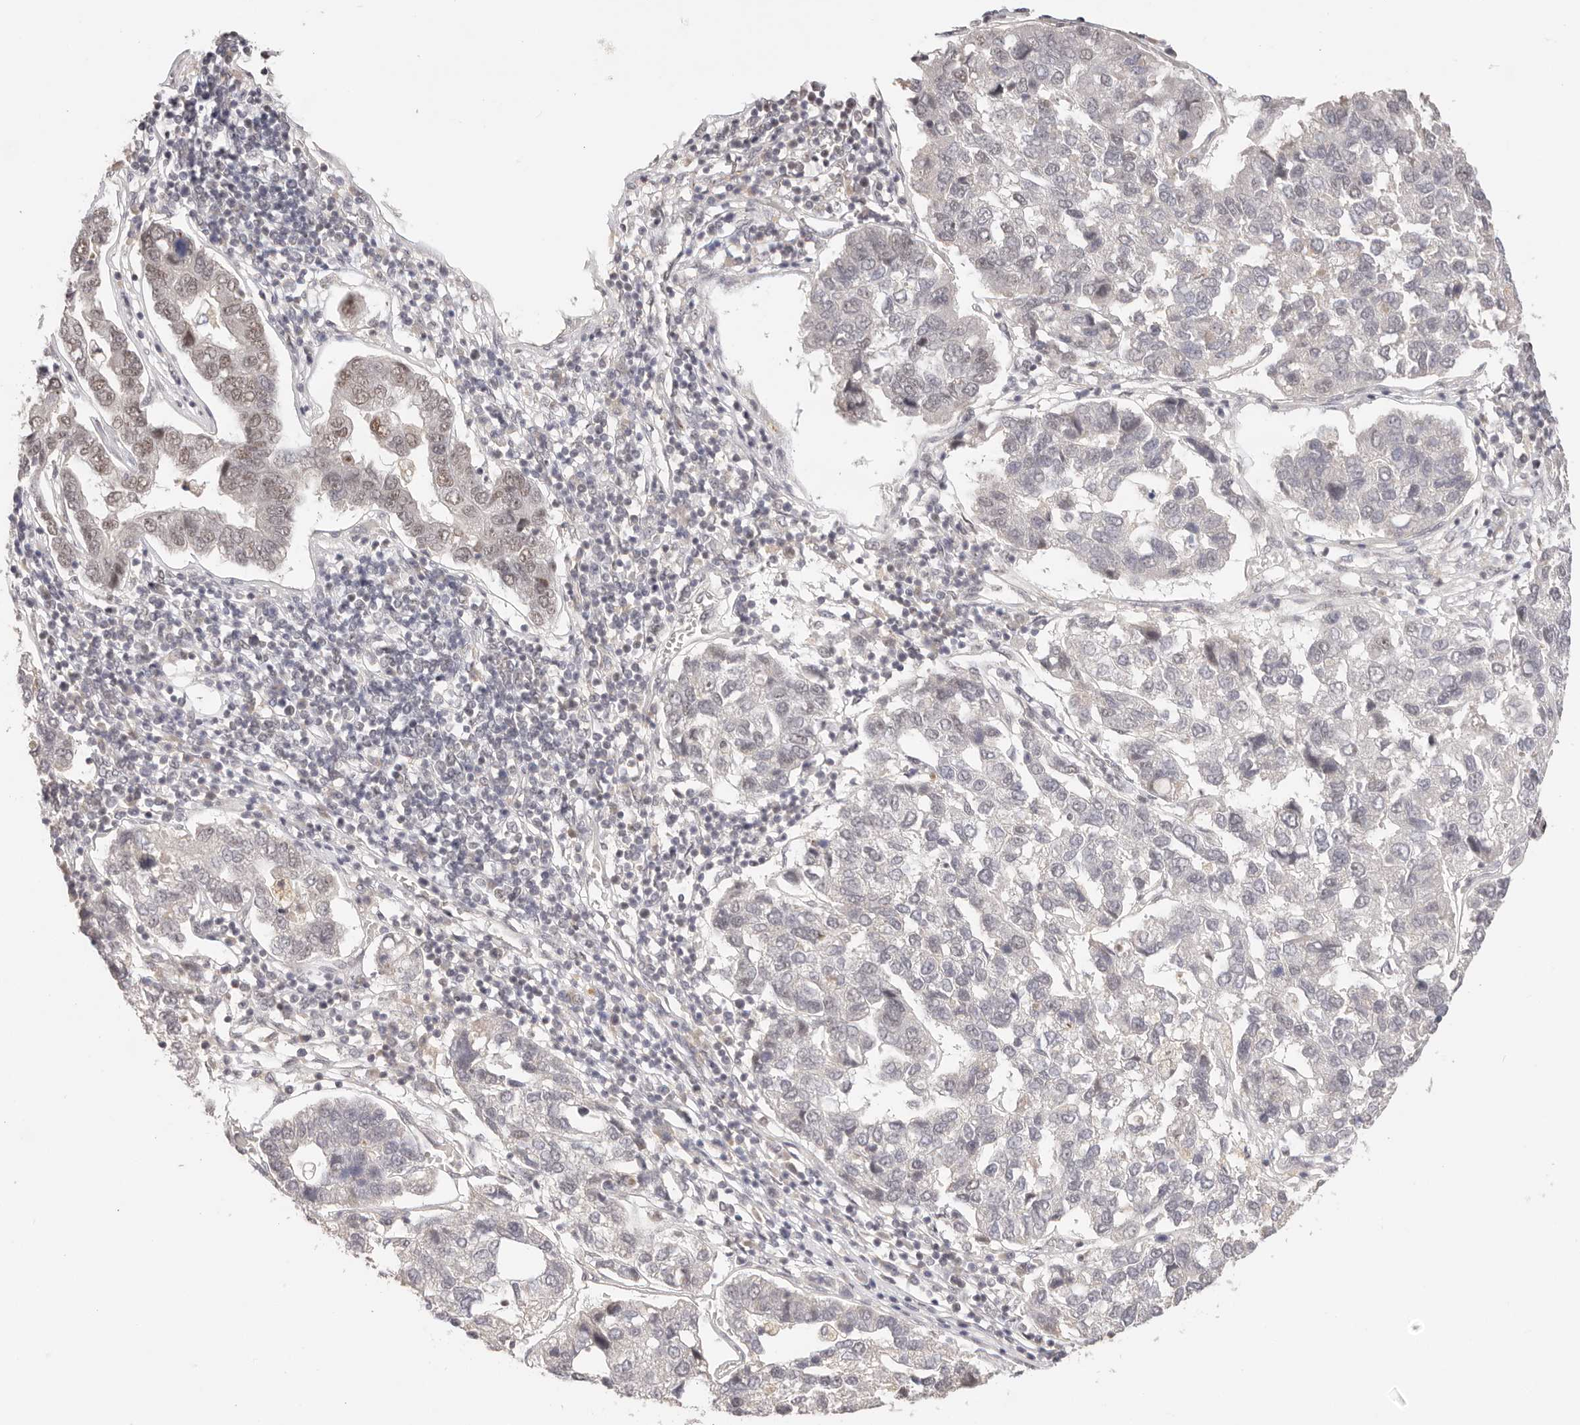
{"staining": {"intensity": "weak", "quantity": "<25%", "location": "nuclear"}, "tissue": "pancreatic cancer", "cell_type": "Tumor cells", "image_type": "cancer", "snomed": [{"axis": "morphology", "description": "Adenocarcinoma, NOS"}, {"axis": "topography", "description": "Pancreas"}], "caption": "Immunohistochemistry image of neoplastic tissue: pancreatic cancer (adenocarcinoma) stained with DAB (3,3'-diaminobenzidine) reveals no significant protein expression in tumor cells.", "gene": "RFC3", "patient": {"sex": "female", "age": 61}}